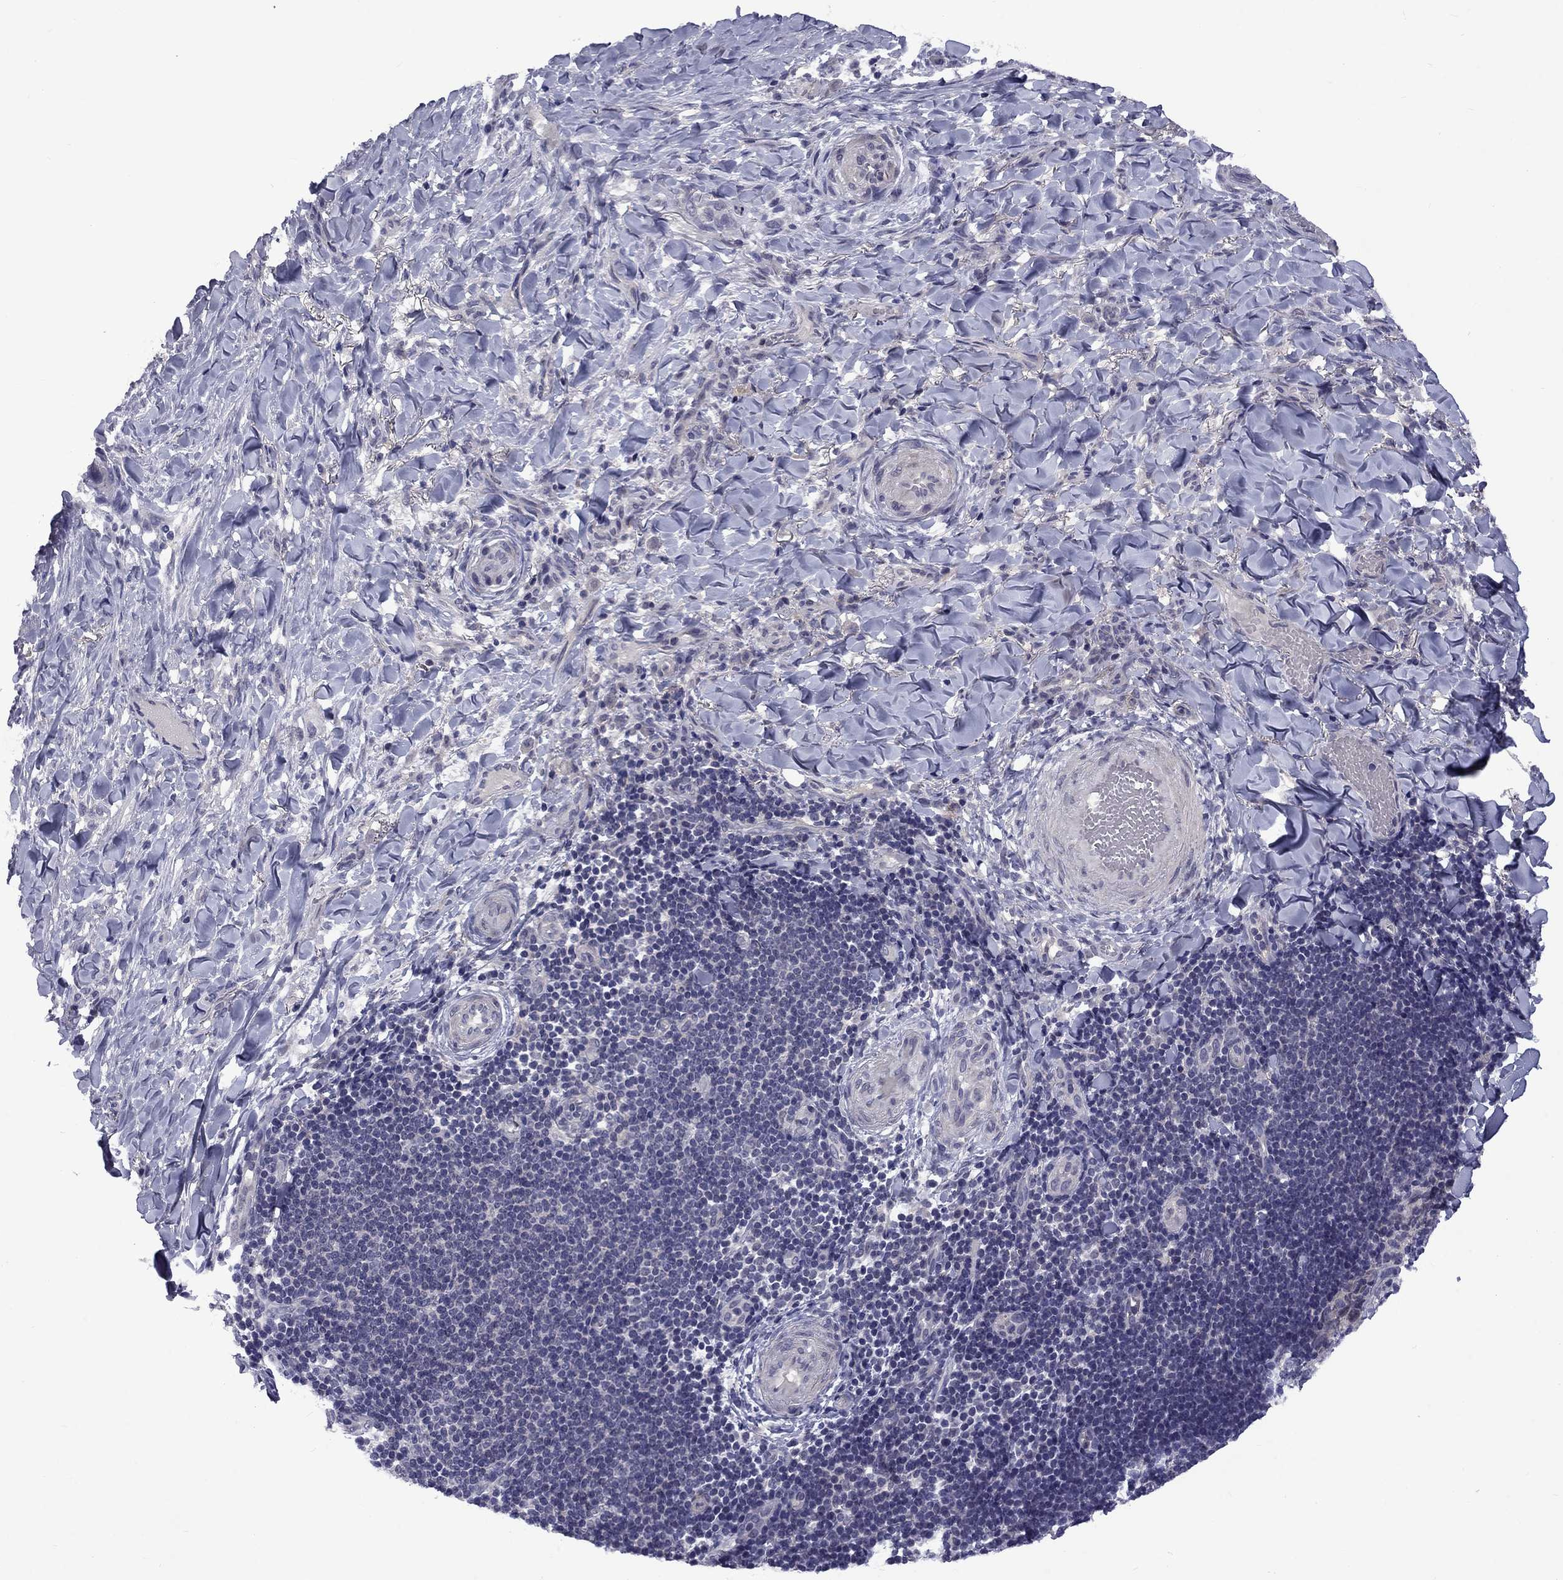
{"staining": {"intensity": "negative", "quantity": "none", "location": "none"}, "tissue": "skin cancer", "cell_type": "Tumor cells", "image_type": "cancer", "snomed": [{"axis": "morphology", "description": "Basal cell carcinoma"}, {"axis": "topography", "description": "Skin"}], "caption": "This image is of skin cancer stained with immunohistochemistry to label a protein in brown with the nuclei are counter-stained blue. There is no expression in tumor cells.", "gene": "SNTA1", "patient": {"sex": "female", "age": 69}}